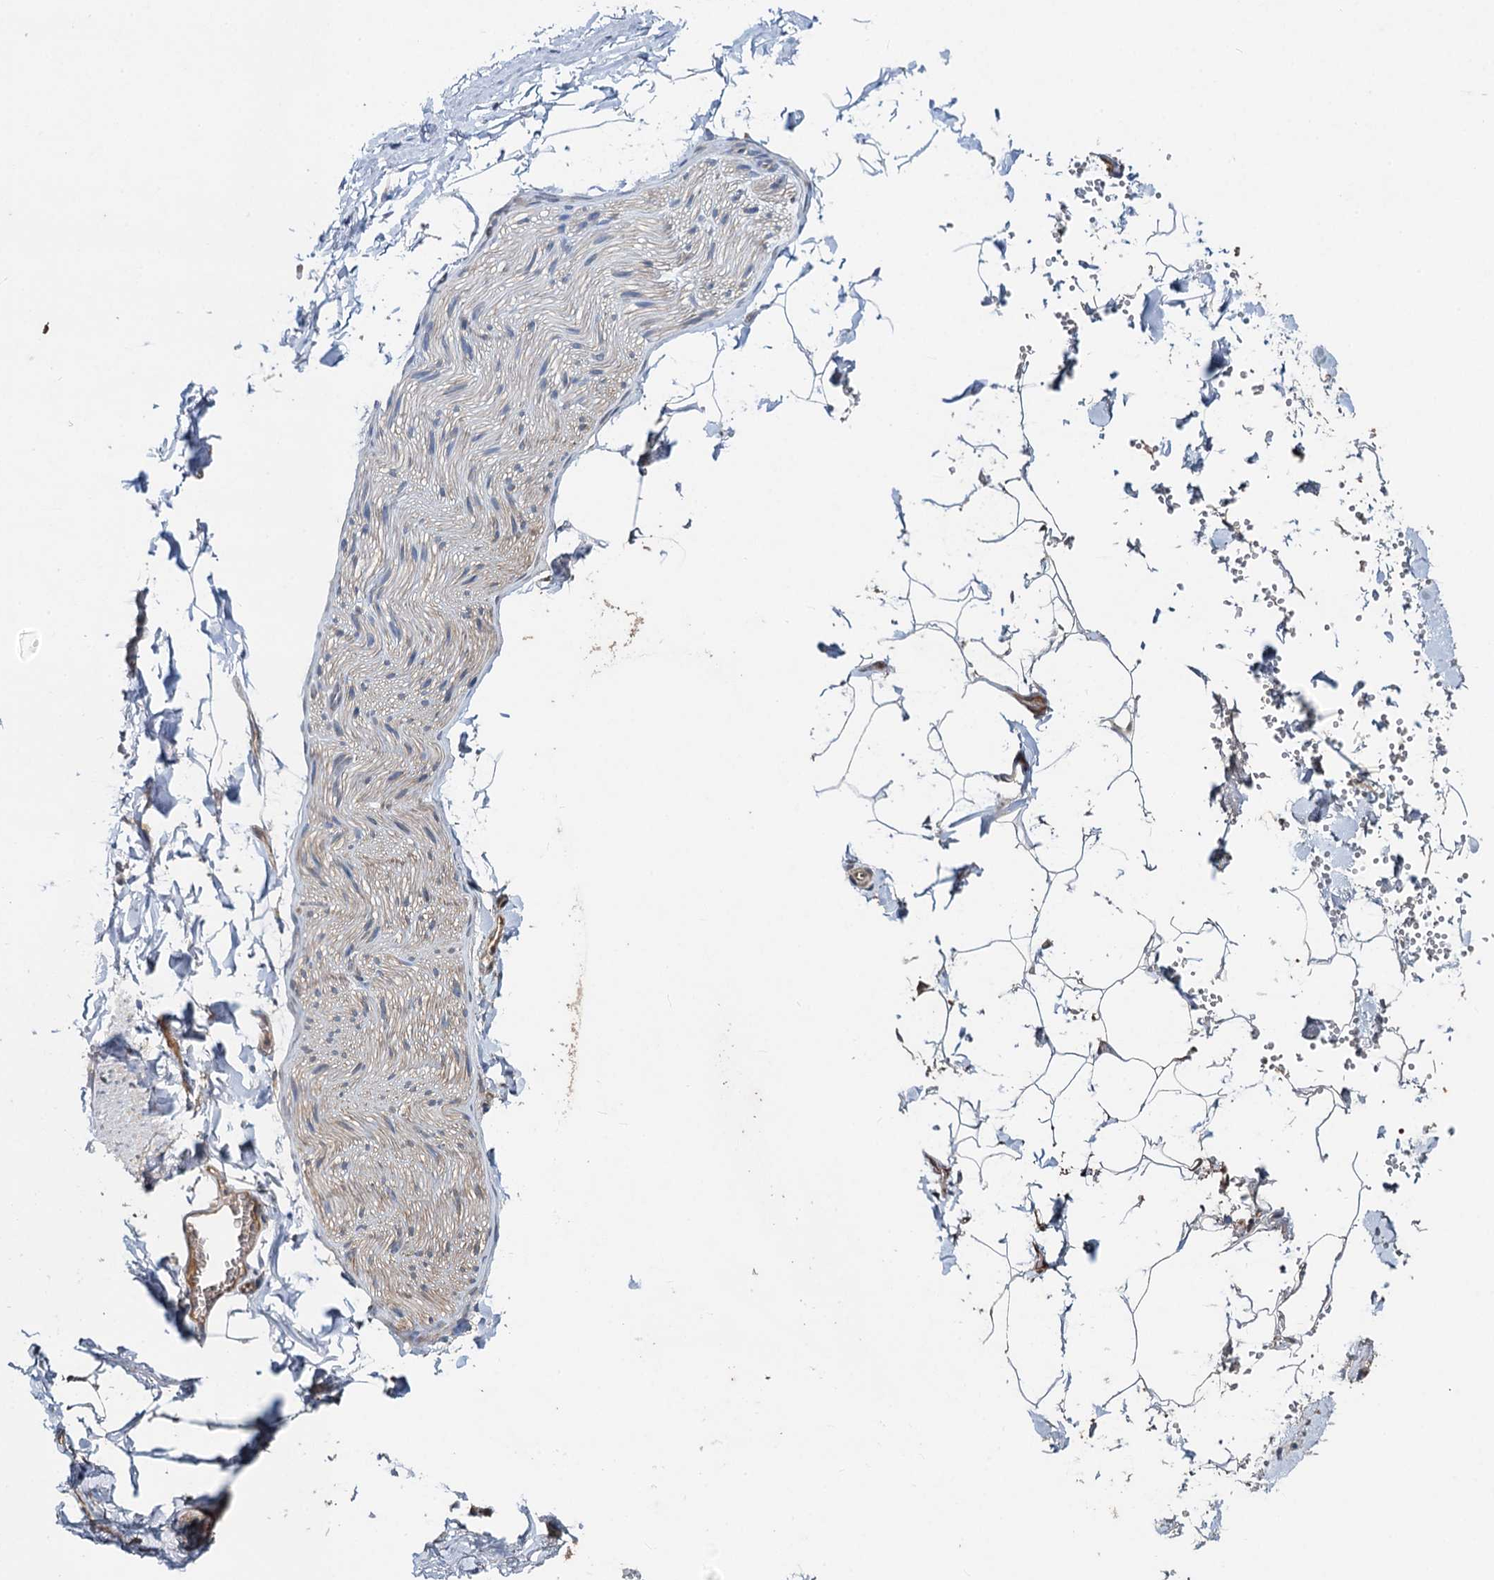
{"staining": {"intensity": "weak", "quantity": "<25%", "location": "cytoplasmic/membranous"}, "tissue": "adipose tissue", "cell_type": "Adipocytes", "image_type": "normal", "snomed": [{"axis": "morphology", "description": "Normal tissue, NOS"}, {"axis": "topography", "description": "Gallbladder"}, {"axis": "topography", "description": "Peripheral nerve tissue"}], "caption": "The immunohistochemistry (IHC) image has no significant positivity in adipocytes of adipose tissue. (Stains: DAB immunohistochemistry with hematoxylin counter stain, Microscopy: brightfield microscopy at high magnification).", "gene": "SNAP29", "patient": {"sex": "male", "age": 38}}